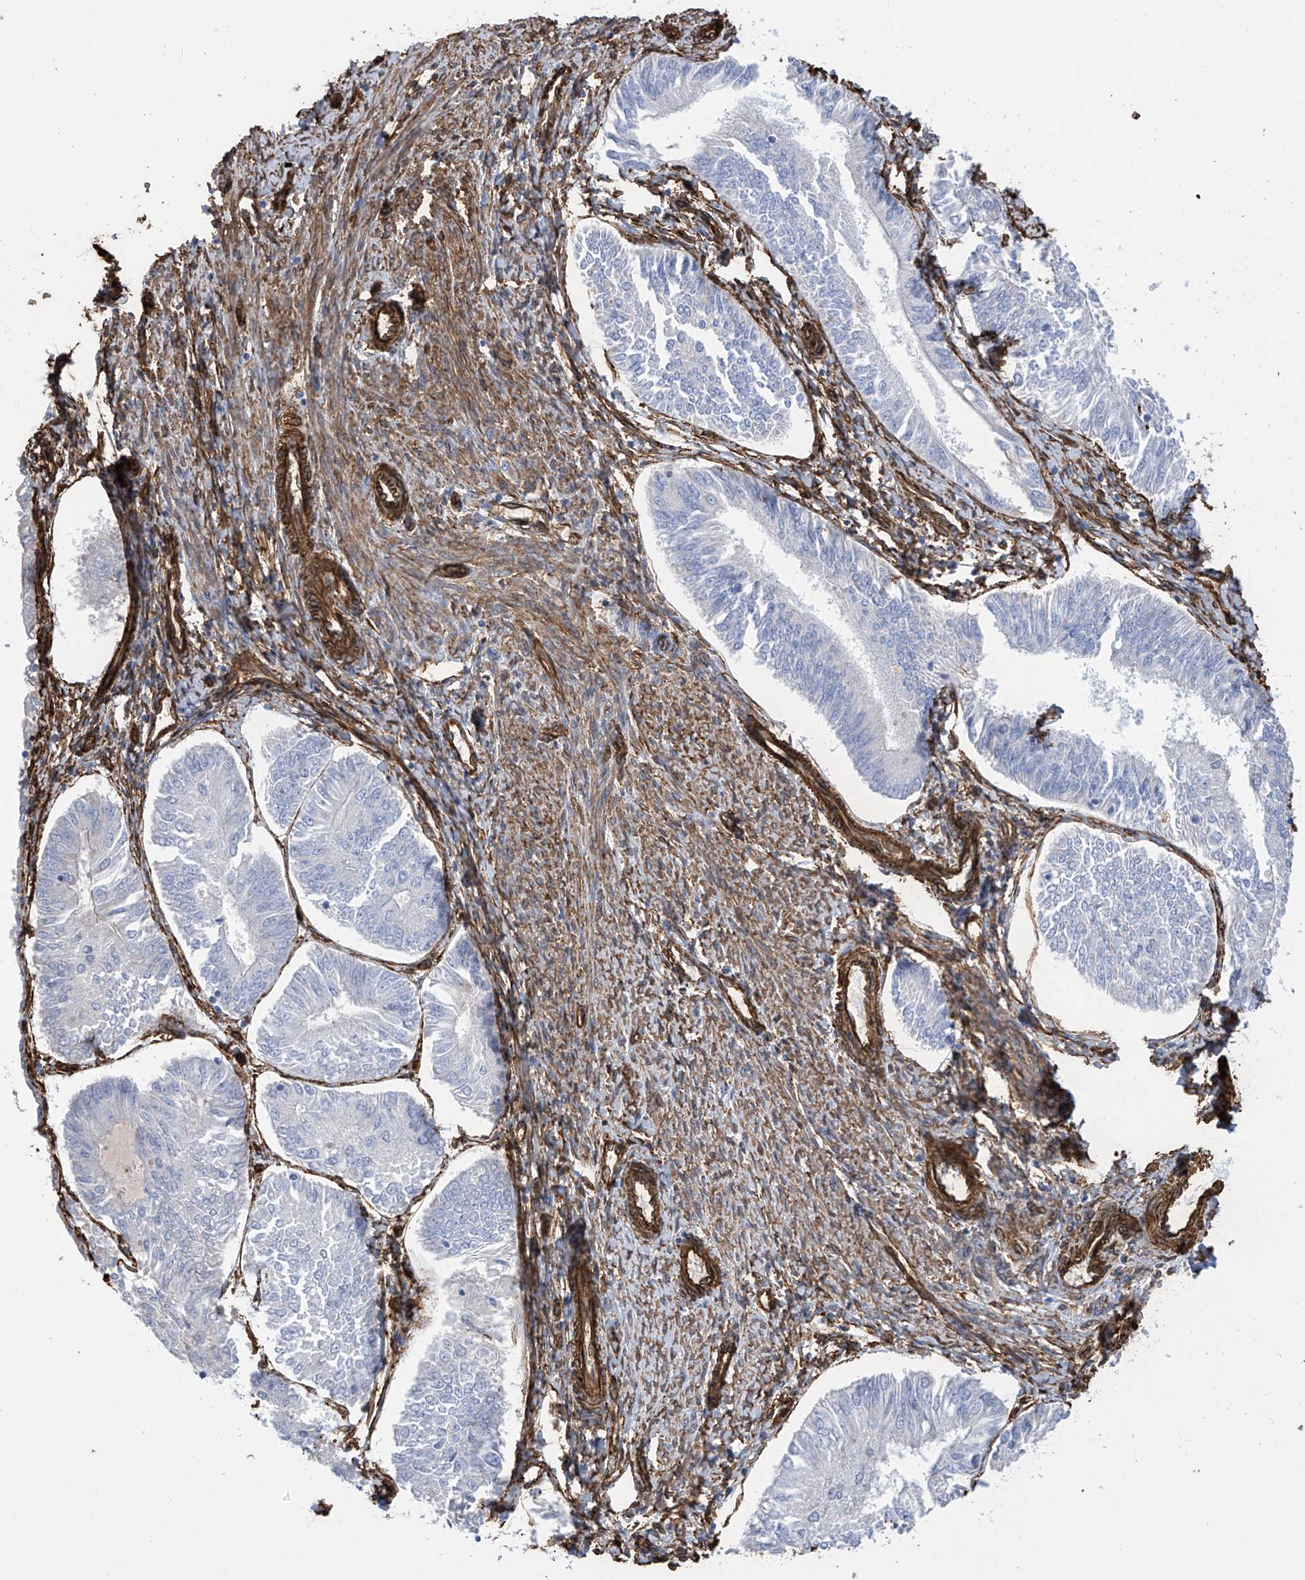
{"staining": {"intensity": "negative", "quantity": "none", "location": "none"}, "tissue": "endometrial cancer", "cell_type": "Tumor cells", "image_type": "cancer", "snomed": [{"axis": "morphology", "description": "Adenocarcinoma, NOS"}, {"axis": "topography", "description": "Endometrium"}], "caption": "DAB immunohistochemical staining of human endometrial cancer displays no significant positivity in tumor cells.", "gene": "UBTD1", "patient": {"sex": "female", "age": 58}}